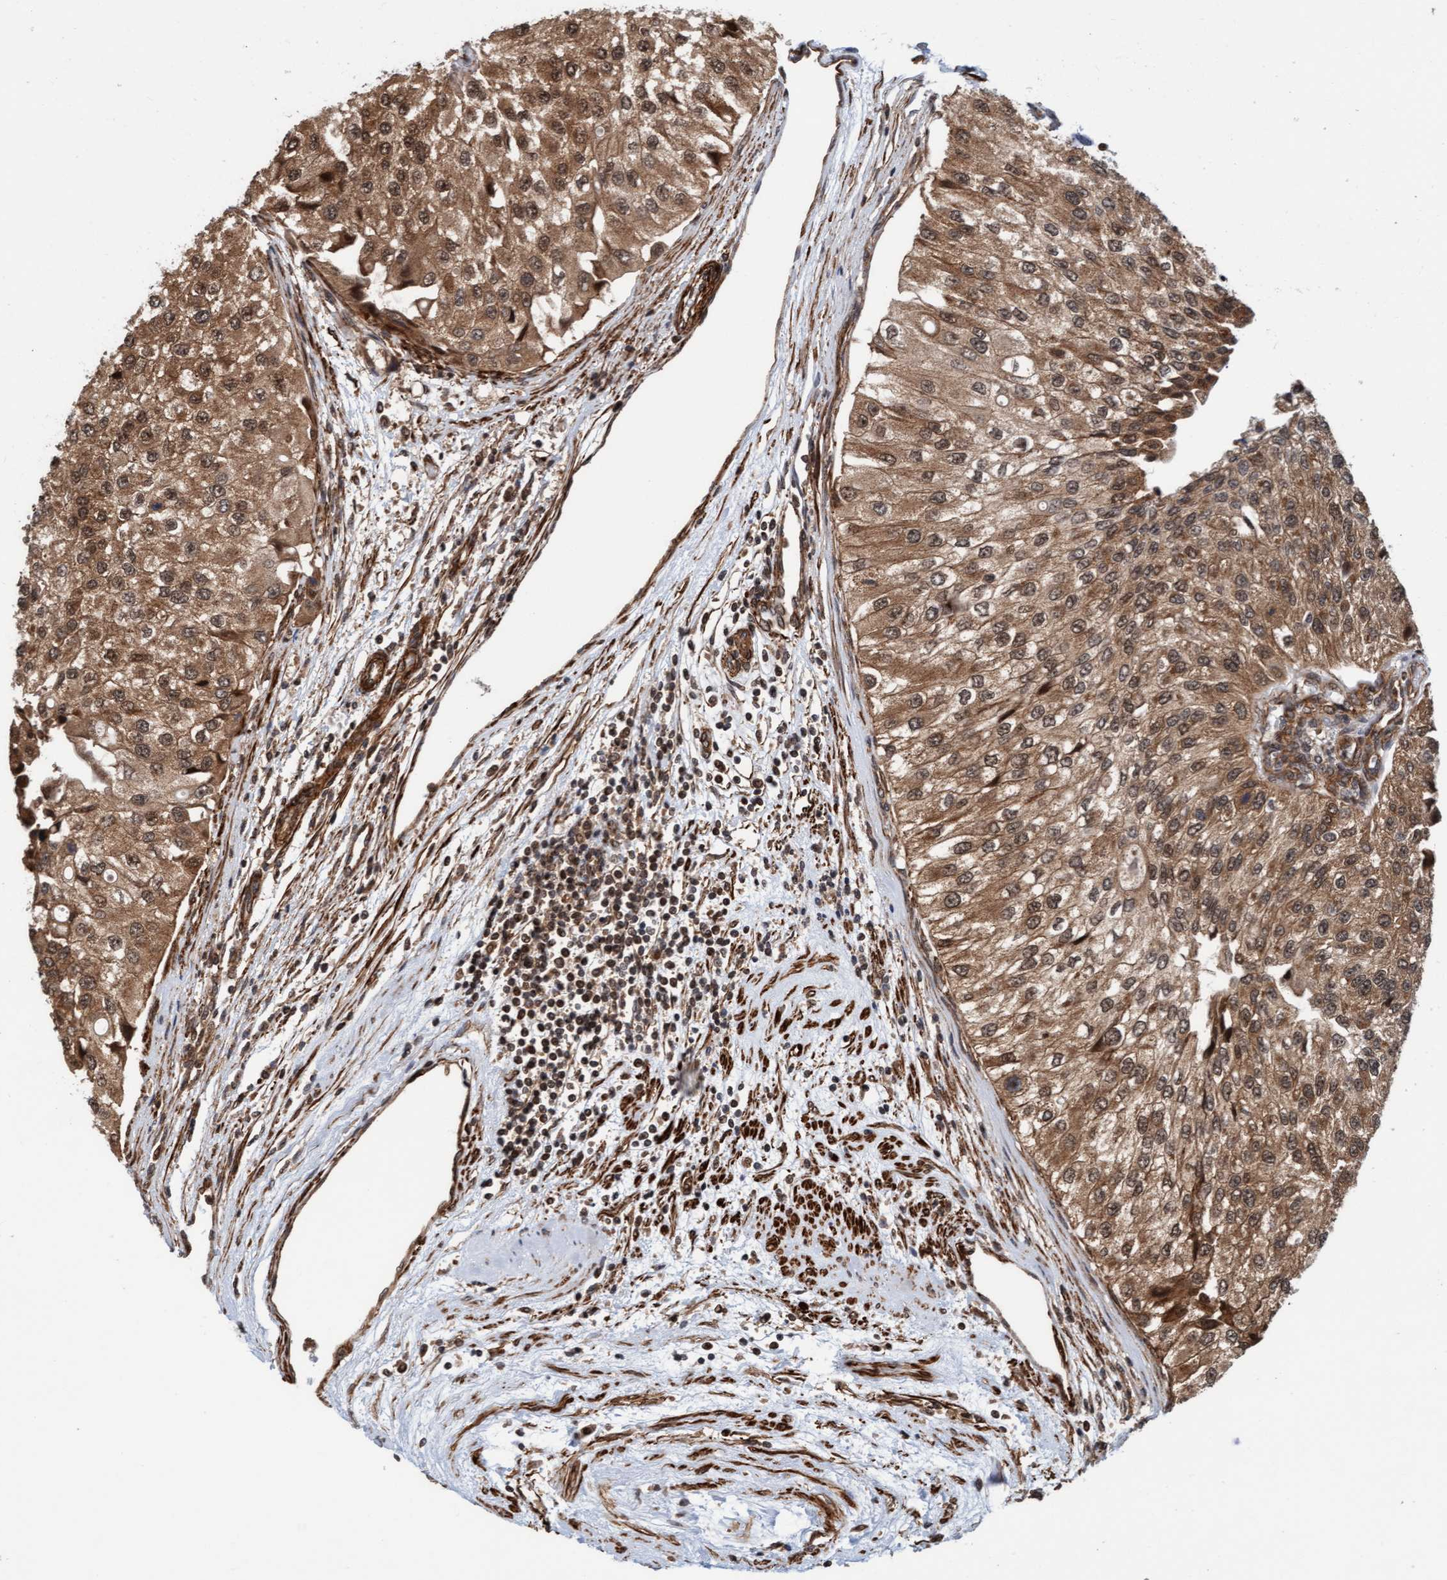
{"staining": {"intensity": "moderate", "quantity": ">75%", "location": "cytoplasmic/membranous,nuclear"}, "tissue": "urothelial cancer", "cell_type": "Tumor cells", "image_type": "cancer", "snomed": [{"axis": "morphology", "description": "Urothelial carcinoma, High grade"}, {"axis": "topography", "description": "Kidney"}, {"axis": "topography", "description": "Urinary bladder"}], "caption": "High-grade urothelial carcinoma was stained to show a protein in brown. There is medium levels of moderate cytoplasmic/membranous and nuclear positivity in approximately >75% of tumor cells.", "gene": "STXBP4", "patient": {"sex": "male", "age": 77}}